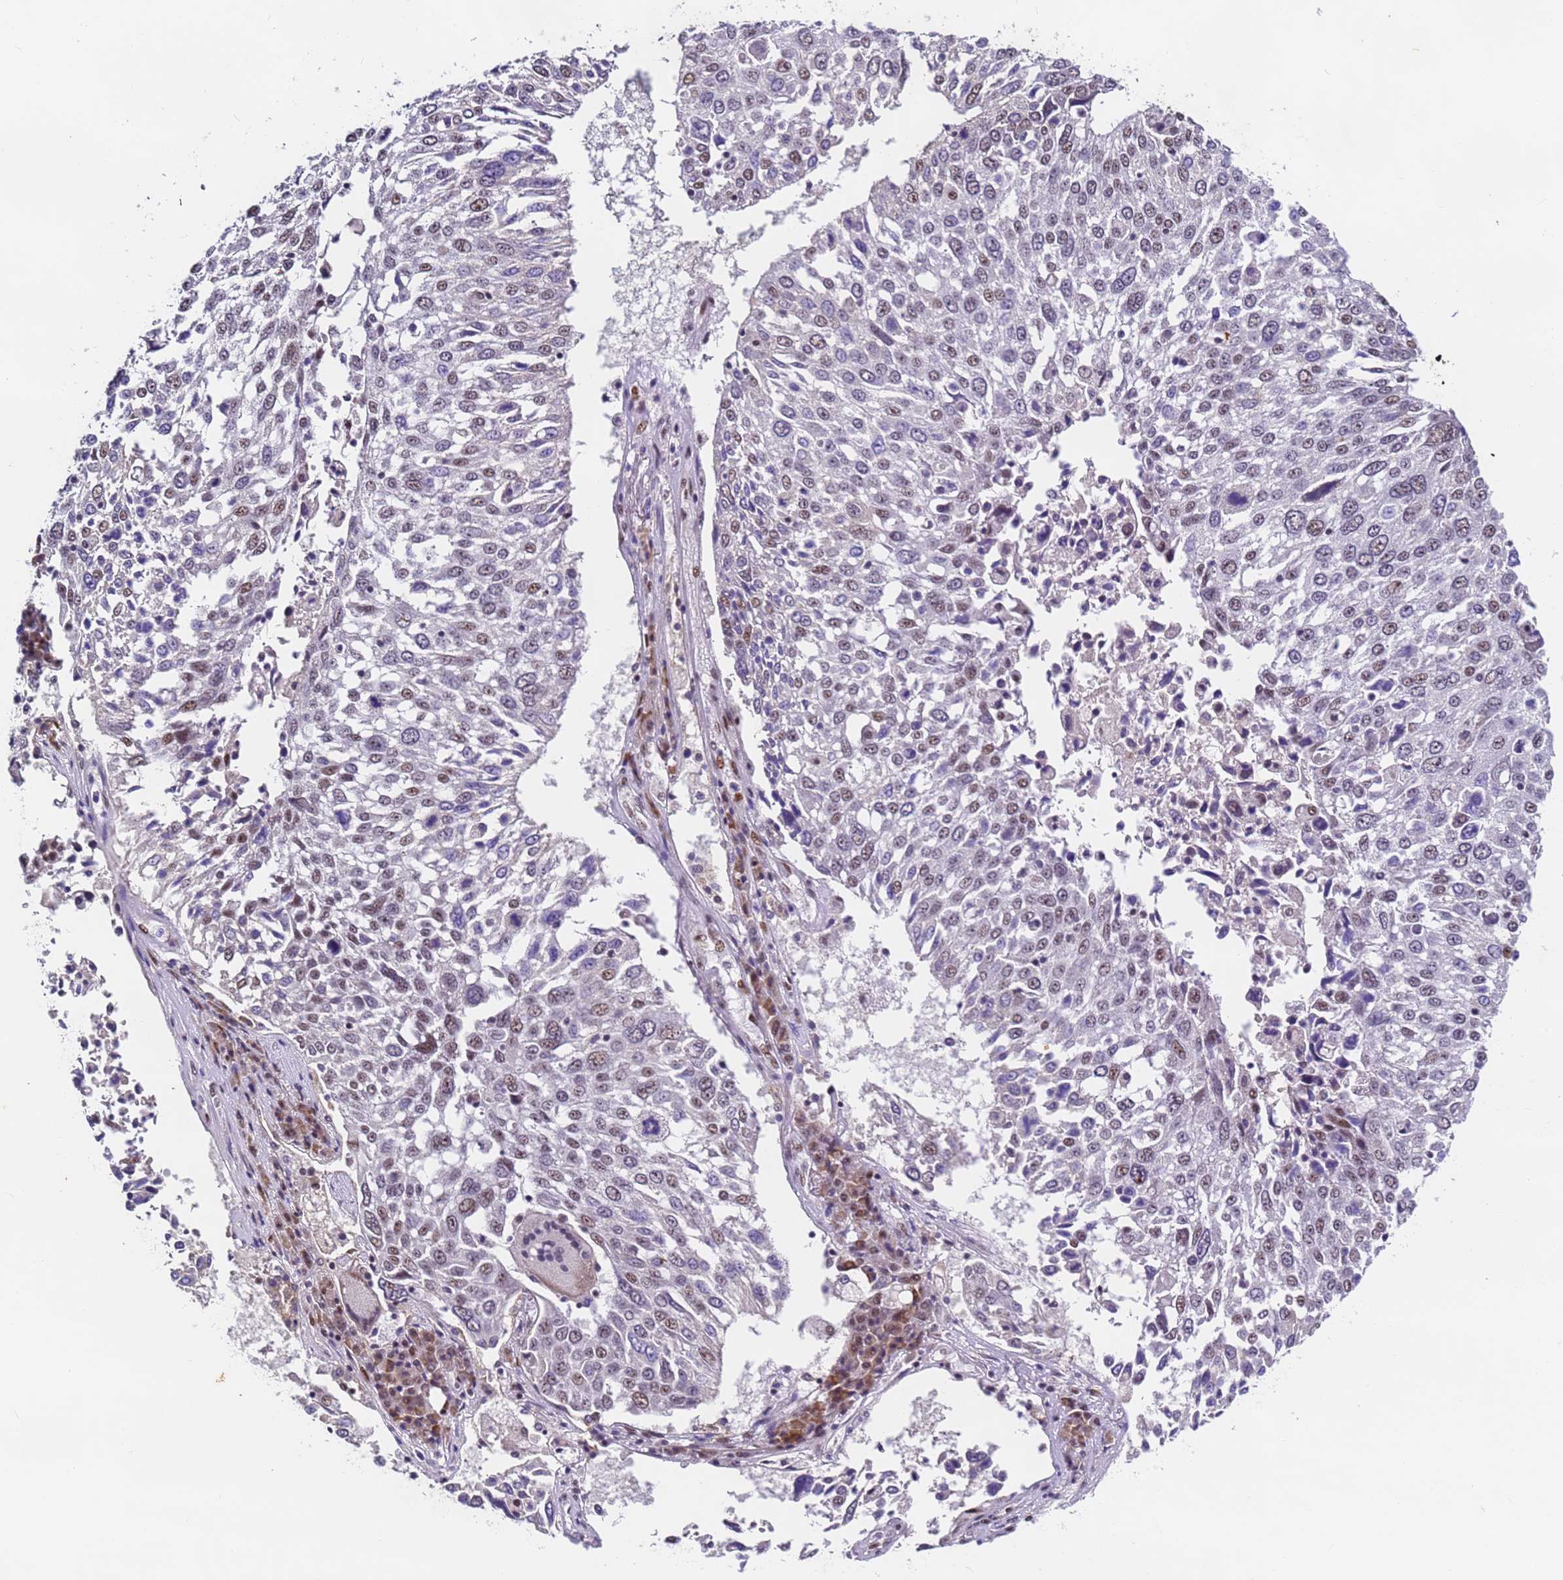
{"staining": {"intensity": "moderate", "quantity": "<25%", "location": "nuclear"}, "tissue": "lung cancer", "cell_type": "Tumor cells", "image_type": "cancer", "snomed": [{"axis": "morphology", "description": "Squamous cell carcinoma, NOS"}, {"axis": "topography", "description": "Lung"}], "caption": "DAB (3,3'-diaminobenzidine) immunohistochemical staining of lung squamous cell carcinoma shows moderate nuclear protein expression in approximately <25% of tumor cells.", "gene": "FNBP4", "patient": {"sex": "male", "age": 65}}